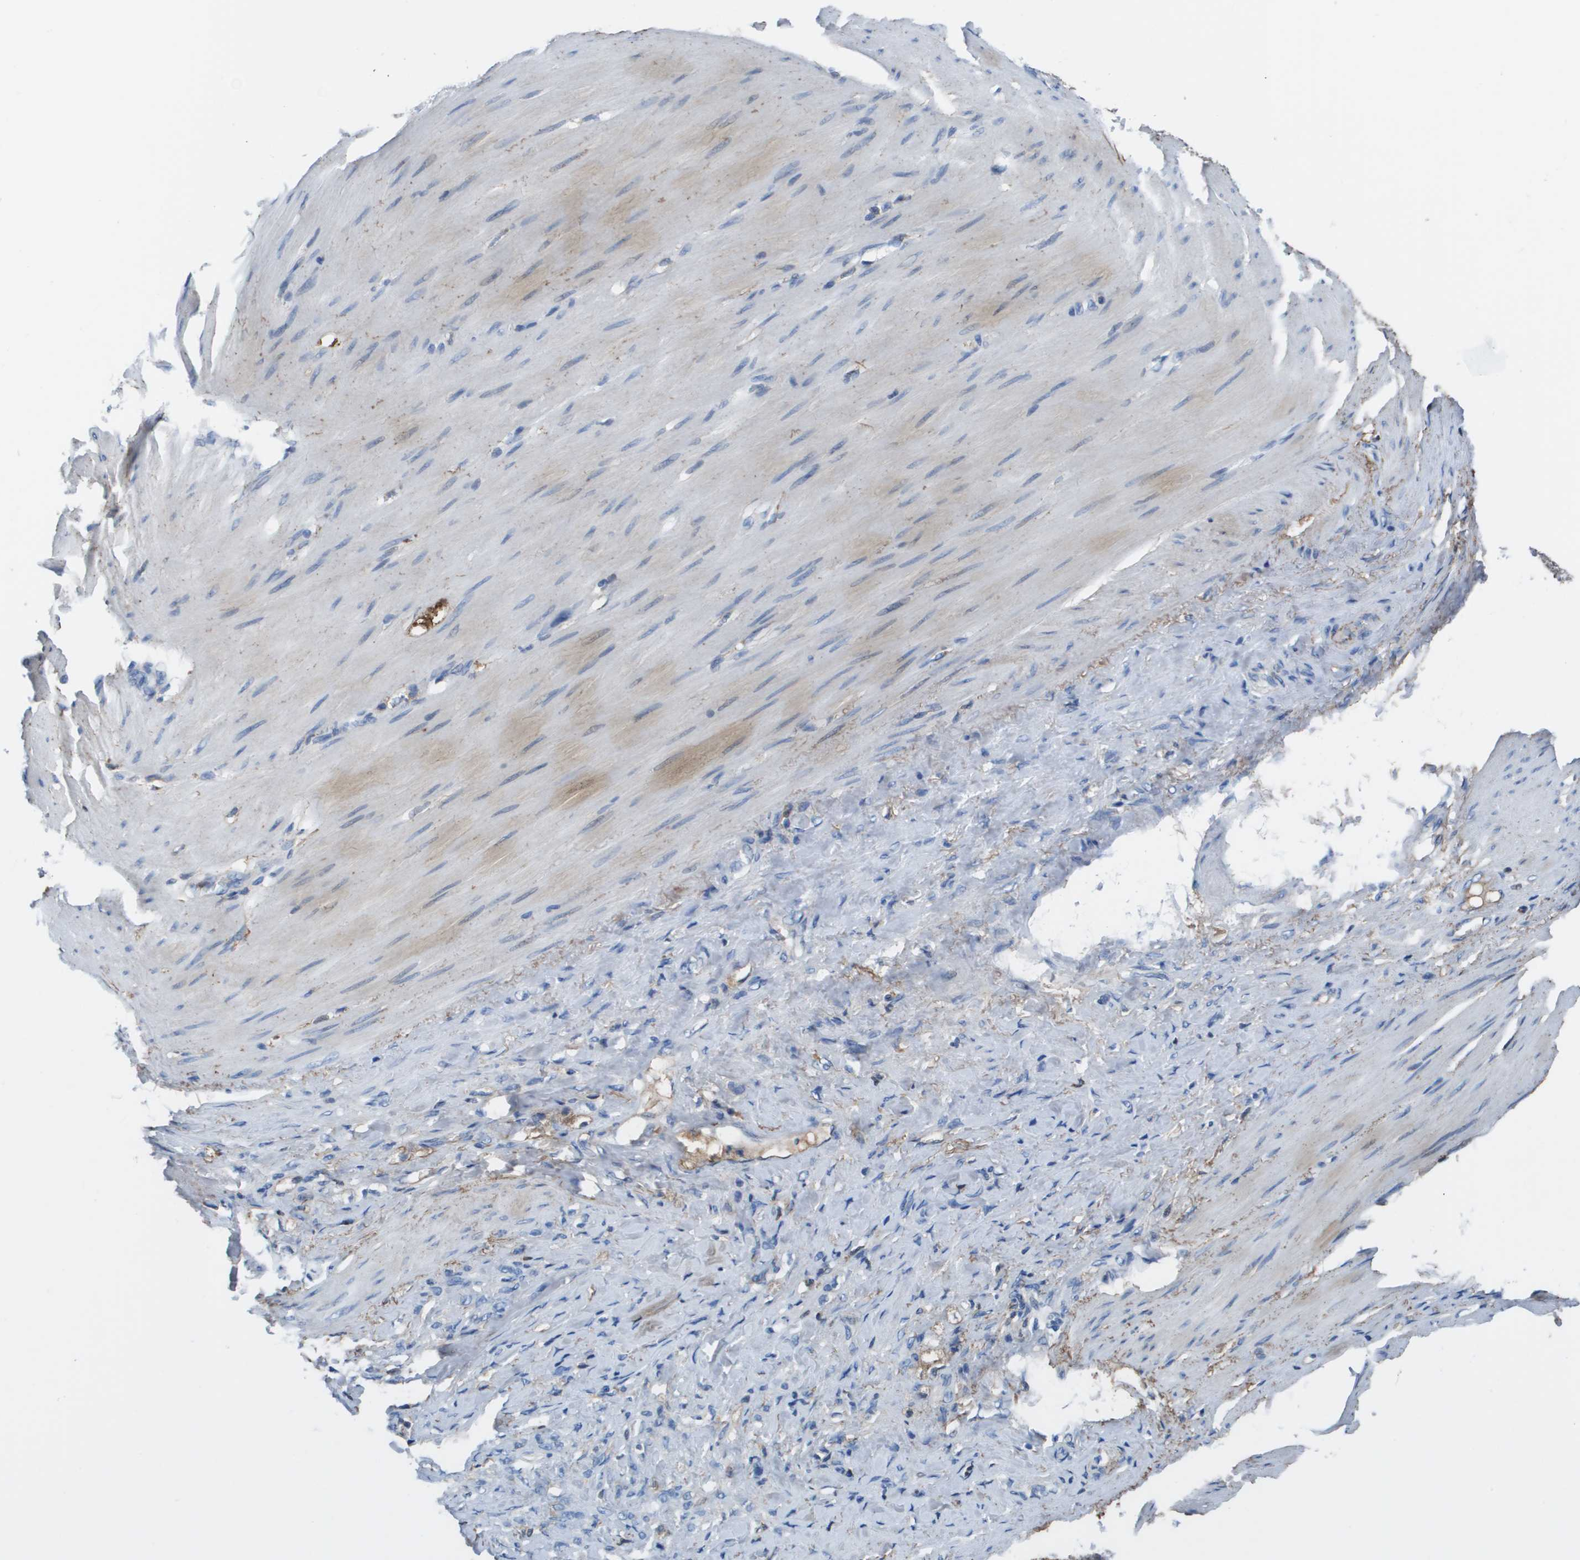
{"staining": {"intensity": "negative", "quantity": "none", "location": "none"}, "tissue": "stomach cancer", "cell_type": "Tumor cells", "image_type": "cancer", "snomed": [{"axis": "morphology", "description": "Adenocarcinoma, NOS"}, {"axis": "topography", "description": "Stomach"}], "caption": "Tumor cells are negative for brown protein staining in stomach adenocarcinoma.", "gene": "VTN", "patient": {"sex": "male", "age": 82}}